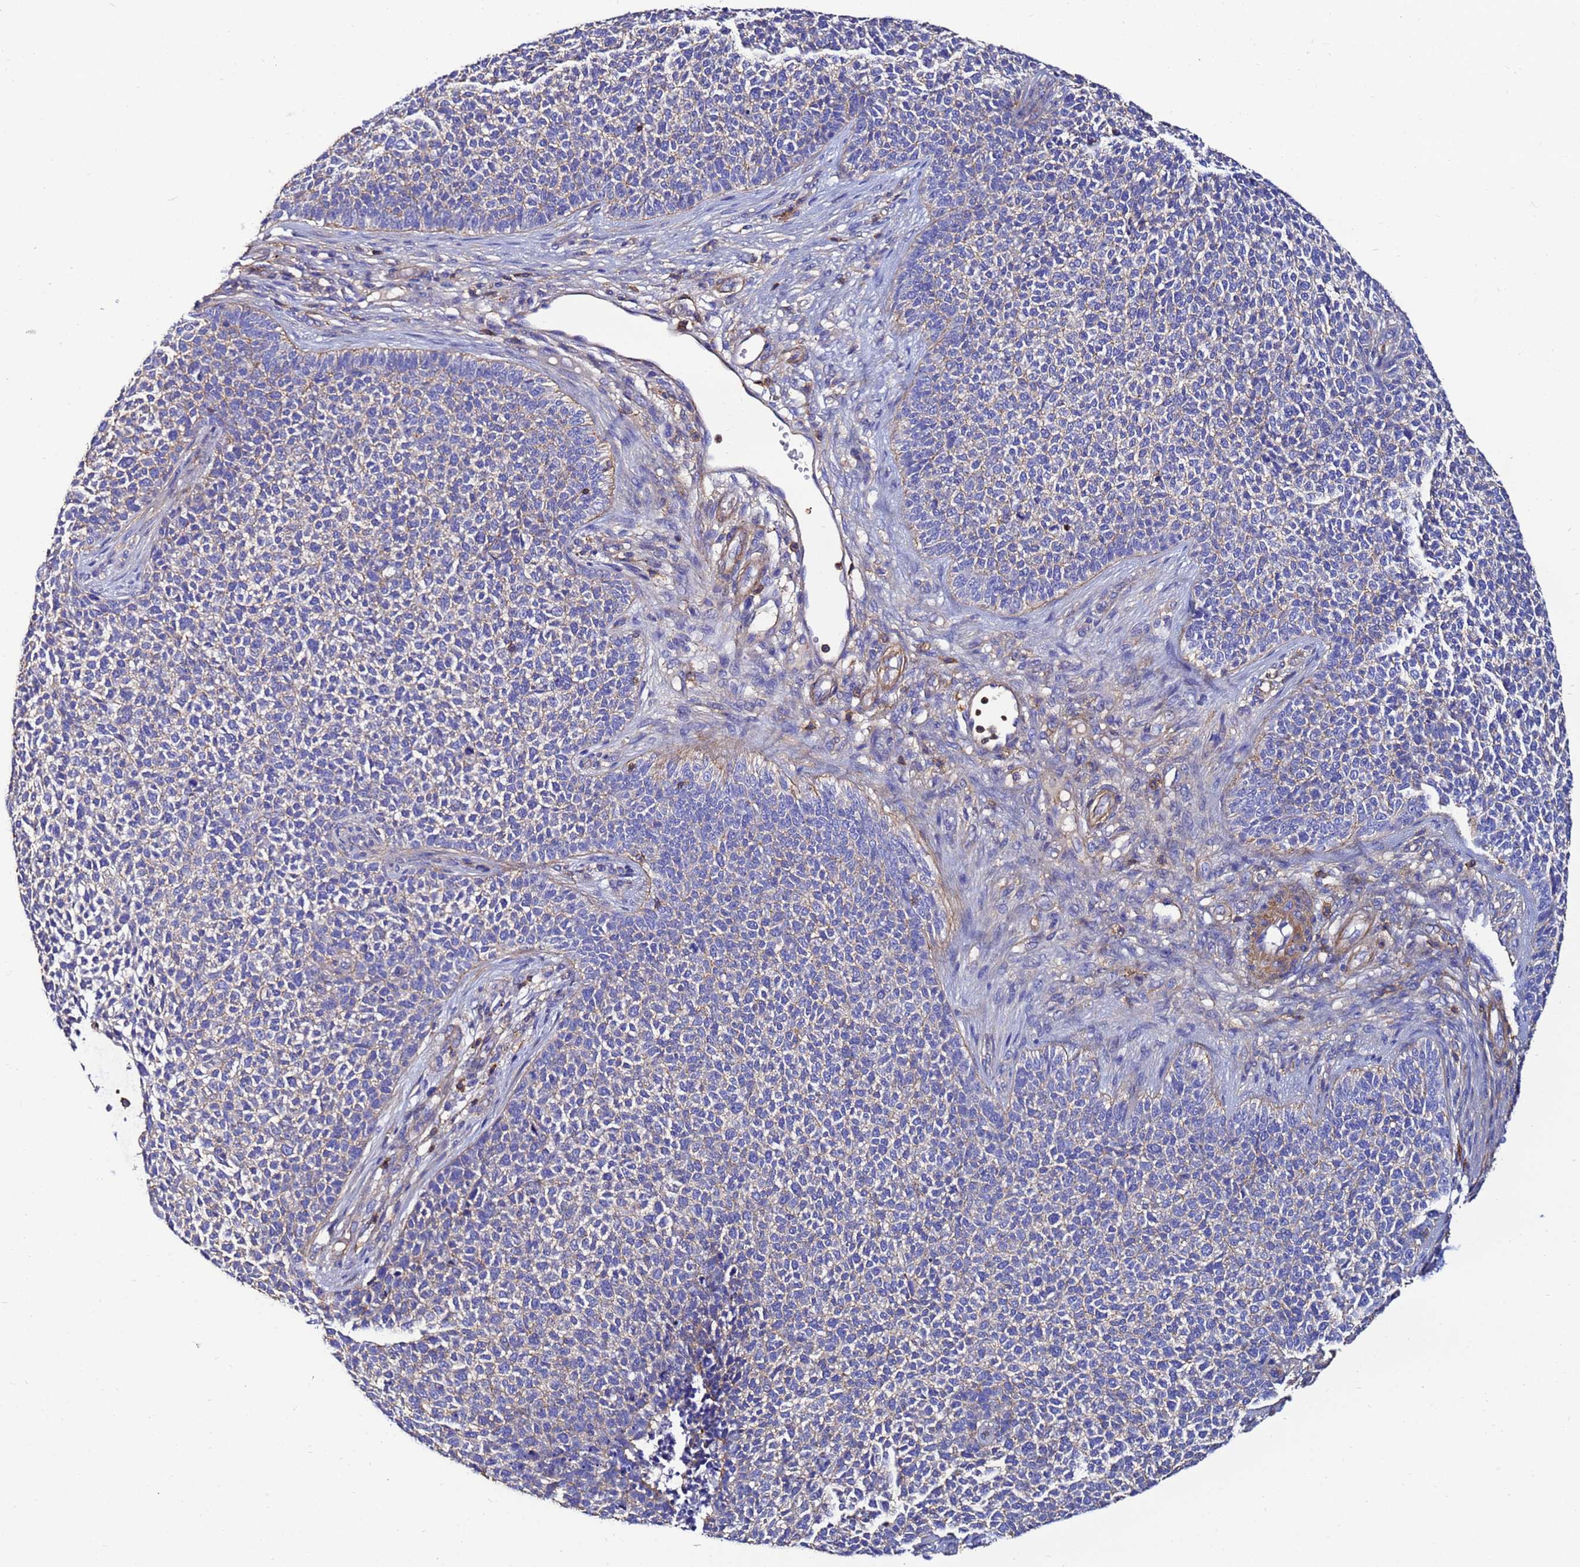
{"staining": {"intensity": "negative", "quantity": "none", "location": "none"}, "tissue": "skin cancer", "cell_type": "Tumor cells", "image_type": "cancer", "snomed": [{"axis": "morphology", "description": "Basal cell carcinoma"}, {"axis": "topography", "description": "Skin"}], "caption": "DAB (3,3'-diaminobenzidine) immunohistochemical staining of human skin basal cell carcinoma shows no significant expression in tumor cells.", "gene": "ACTB", "patient": {"sex": "female", "age": 84}}